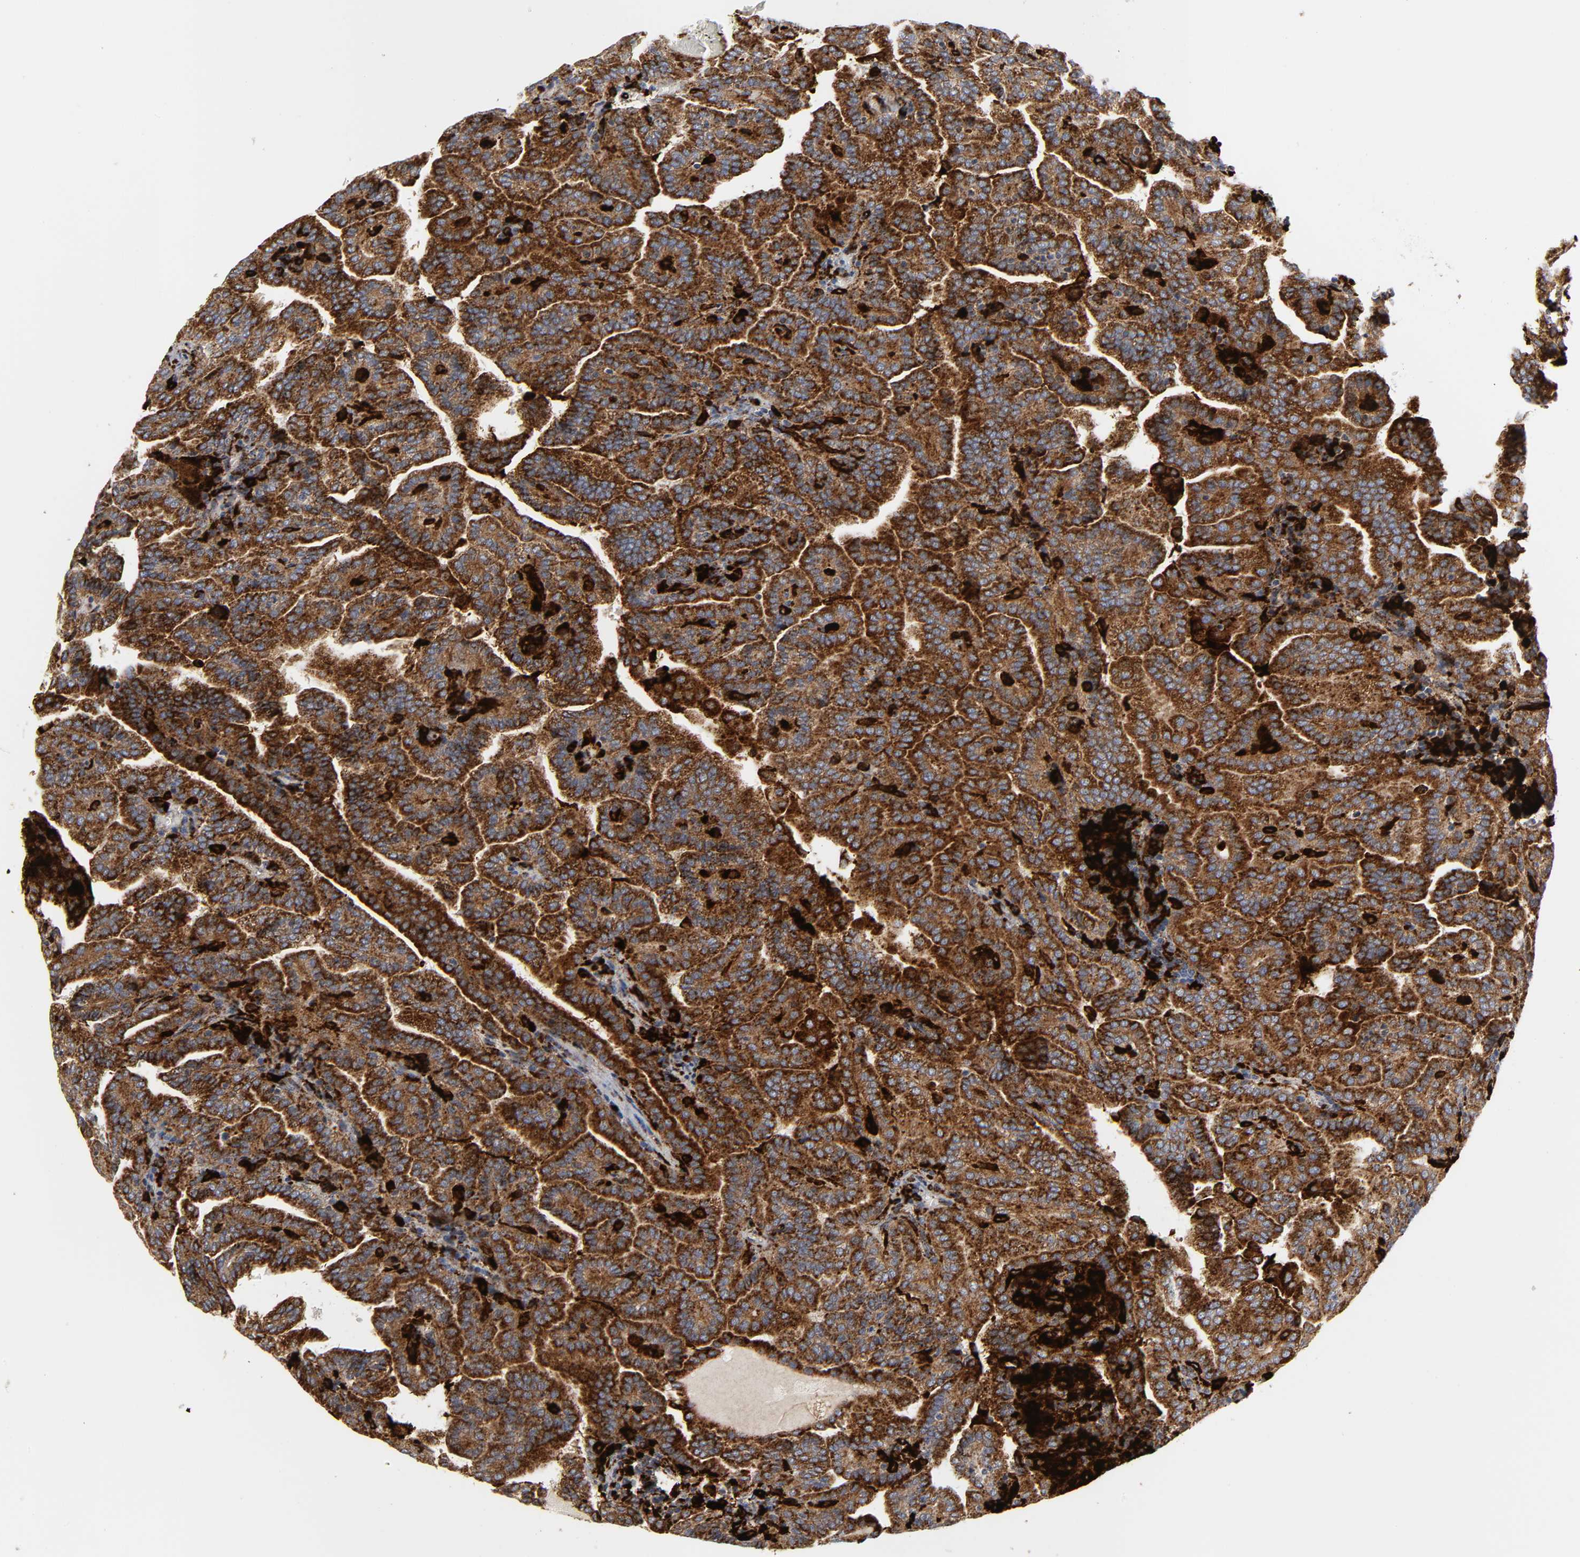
{"staining": {"intensity": "strong", "quantity": ">75%", "location": "cytoplasmic/membranous"}, "tissue": "renal cancer", "cell_type": "Tumor cells", "image_type": "cancer", "snomed": [{"axis": "morphology", "description": "Adenocarcinoma, NOS"}, {"axis": "topography", "description": "Kidney"}], "caption": "This is a histology image of immunohistochemistry (IHC) staining of renal cancer, which shows strong positivity in the cytoplasmic/membranous of tumor cells.", "gene": "PSAP", "patient": {"sex": "male", "age": 61}}